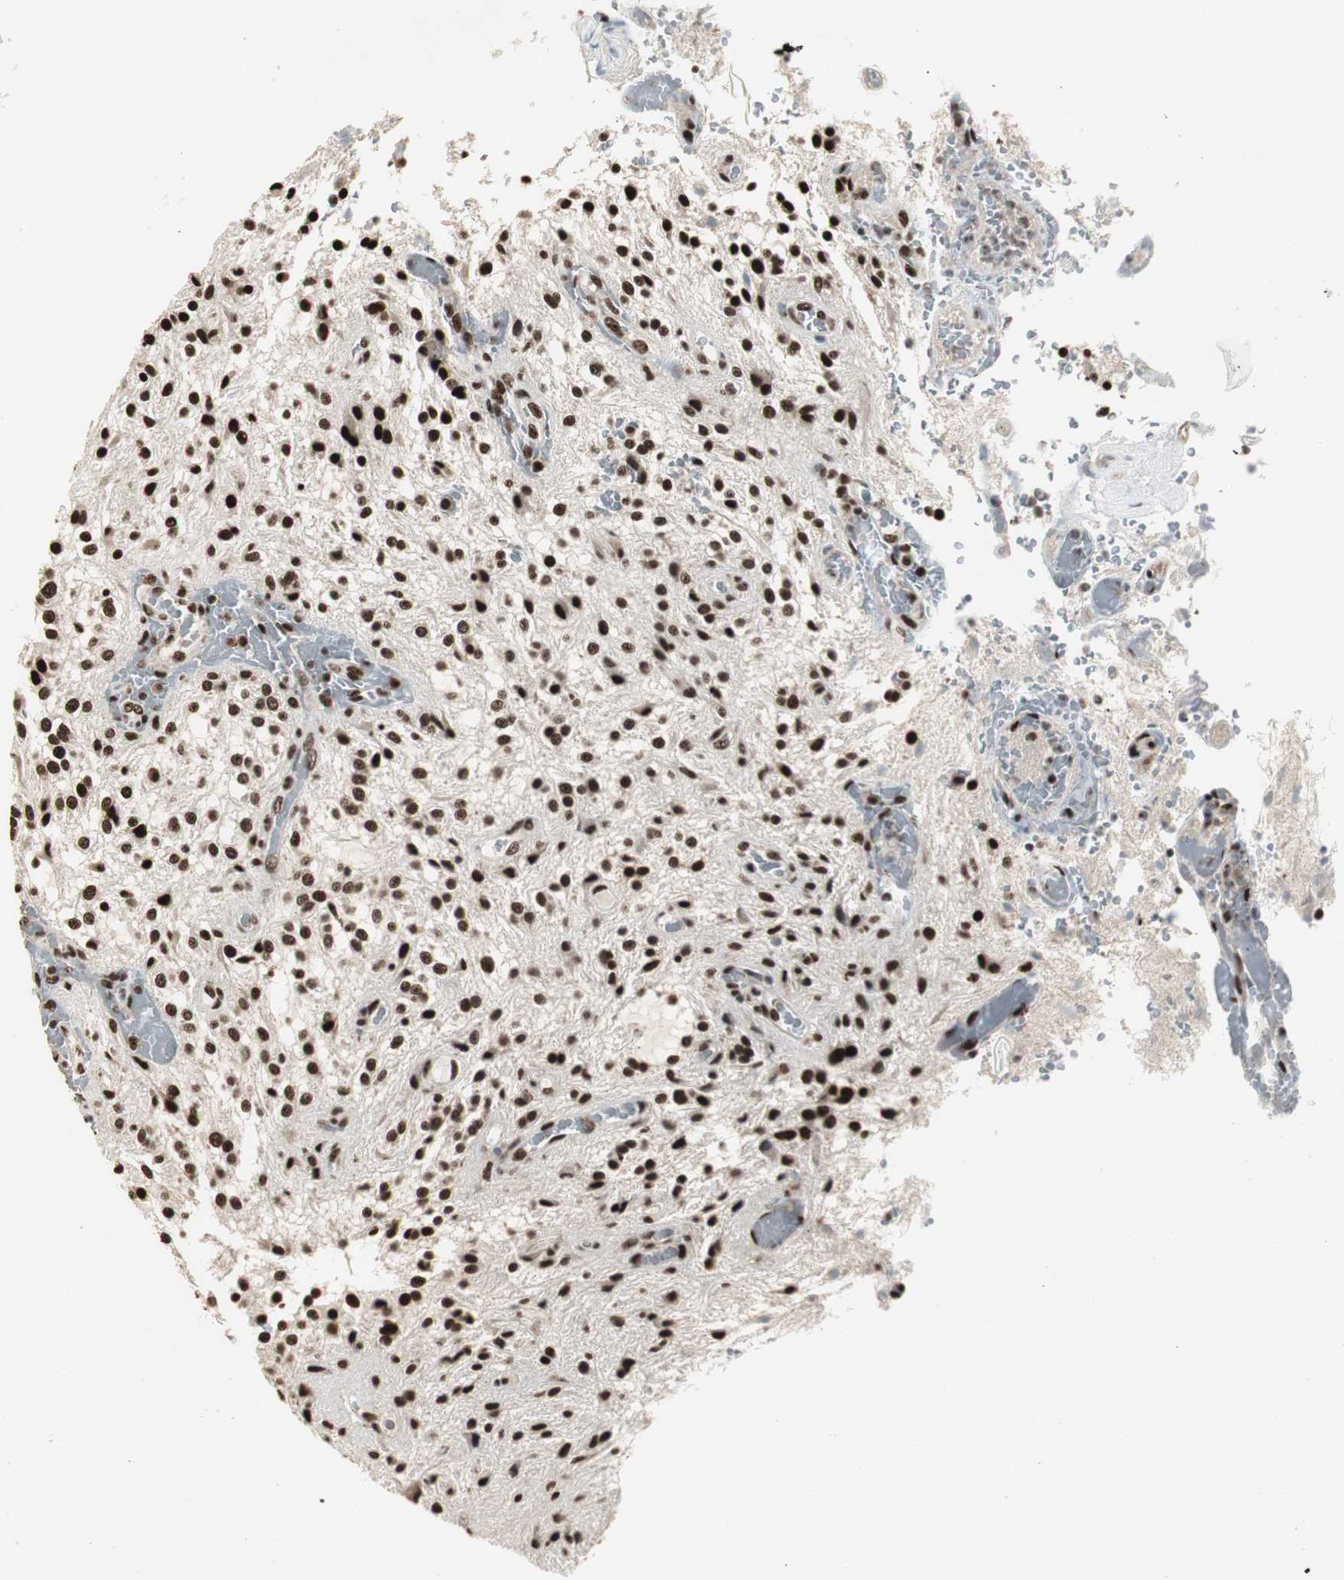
{"staining": {"intensity": "strong", "quantity": ">75%", "location": "nuclear"}, "tissue": "glioma", "cell_type": "Tumor cells", "image_type": "cancer", "snomed": [{"axis": "morphology", "description": "Glioma, malignant, NOS"}, {"axis": "topography", "description": "Cerebellum"}], "caption": "The immunohistochemical stain shows strong nuclear positivity in tumor cells of glioma (malignant) tissue.", "gene": "PARN", "patient": {"sex": "female", "age": 10}}